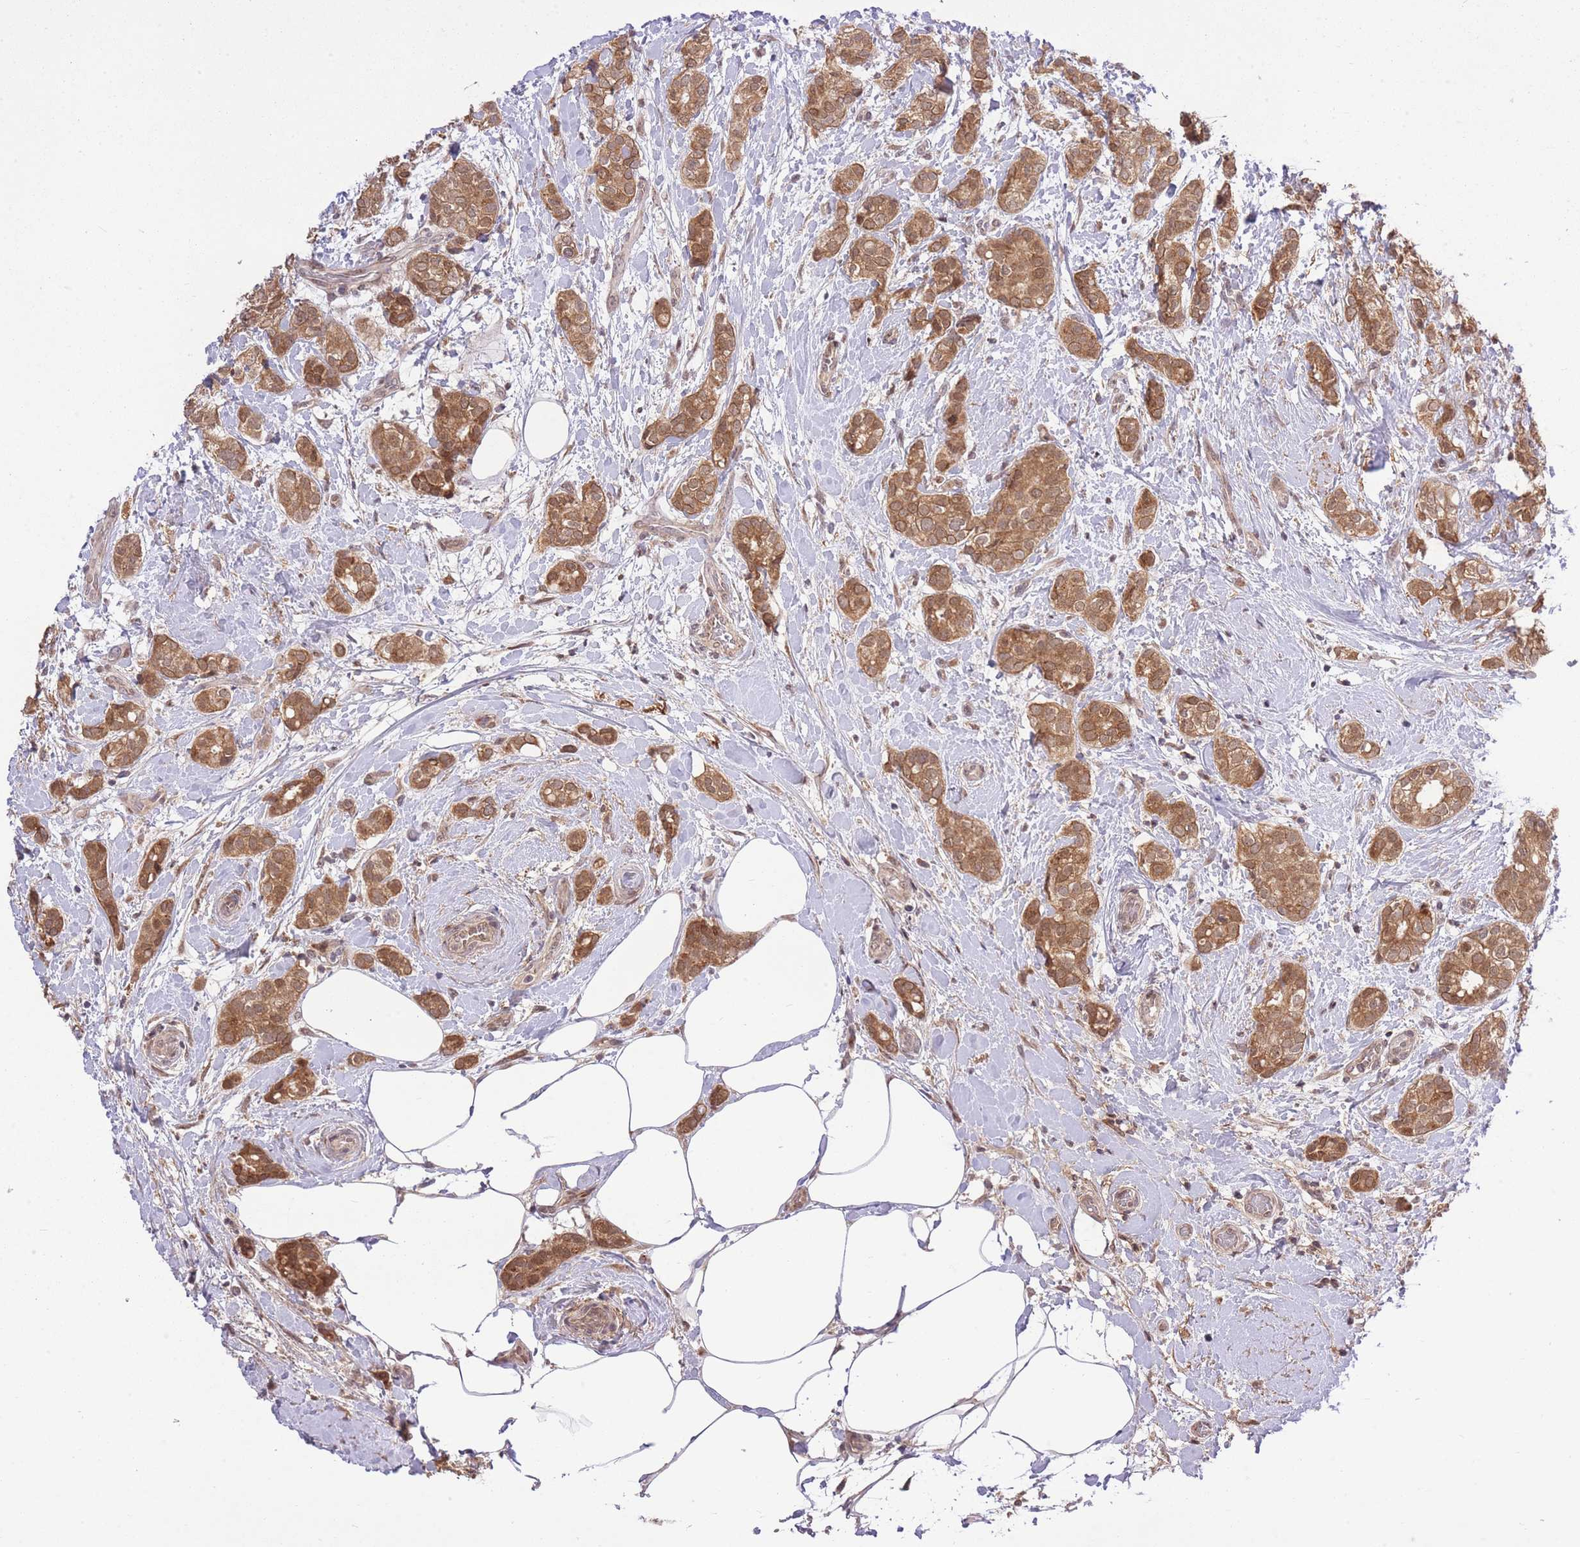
{"staining": {"intensity": "moderate", "quantity": ">75%", "location": "cytoplasmic/membranous"}, "tissue": "breast cancer", "cell_type": "Tumor cells", "image_type": "cancer", "snomed": [{"axis": "morphology", "description": "Duct carcinoma"}, {"axis": "topography", "description": "Breast"}], "caption": "Human breast cancer stained with a protein marker reveals moderate staining in tumor cells.", "gene": "ZNF391", "patient": {"sex": "female", "age": 73}}